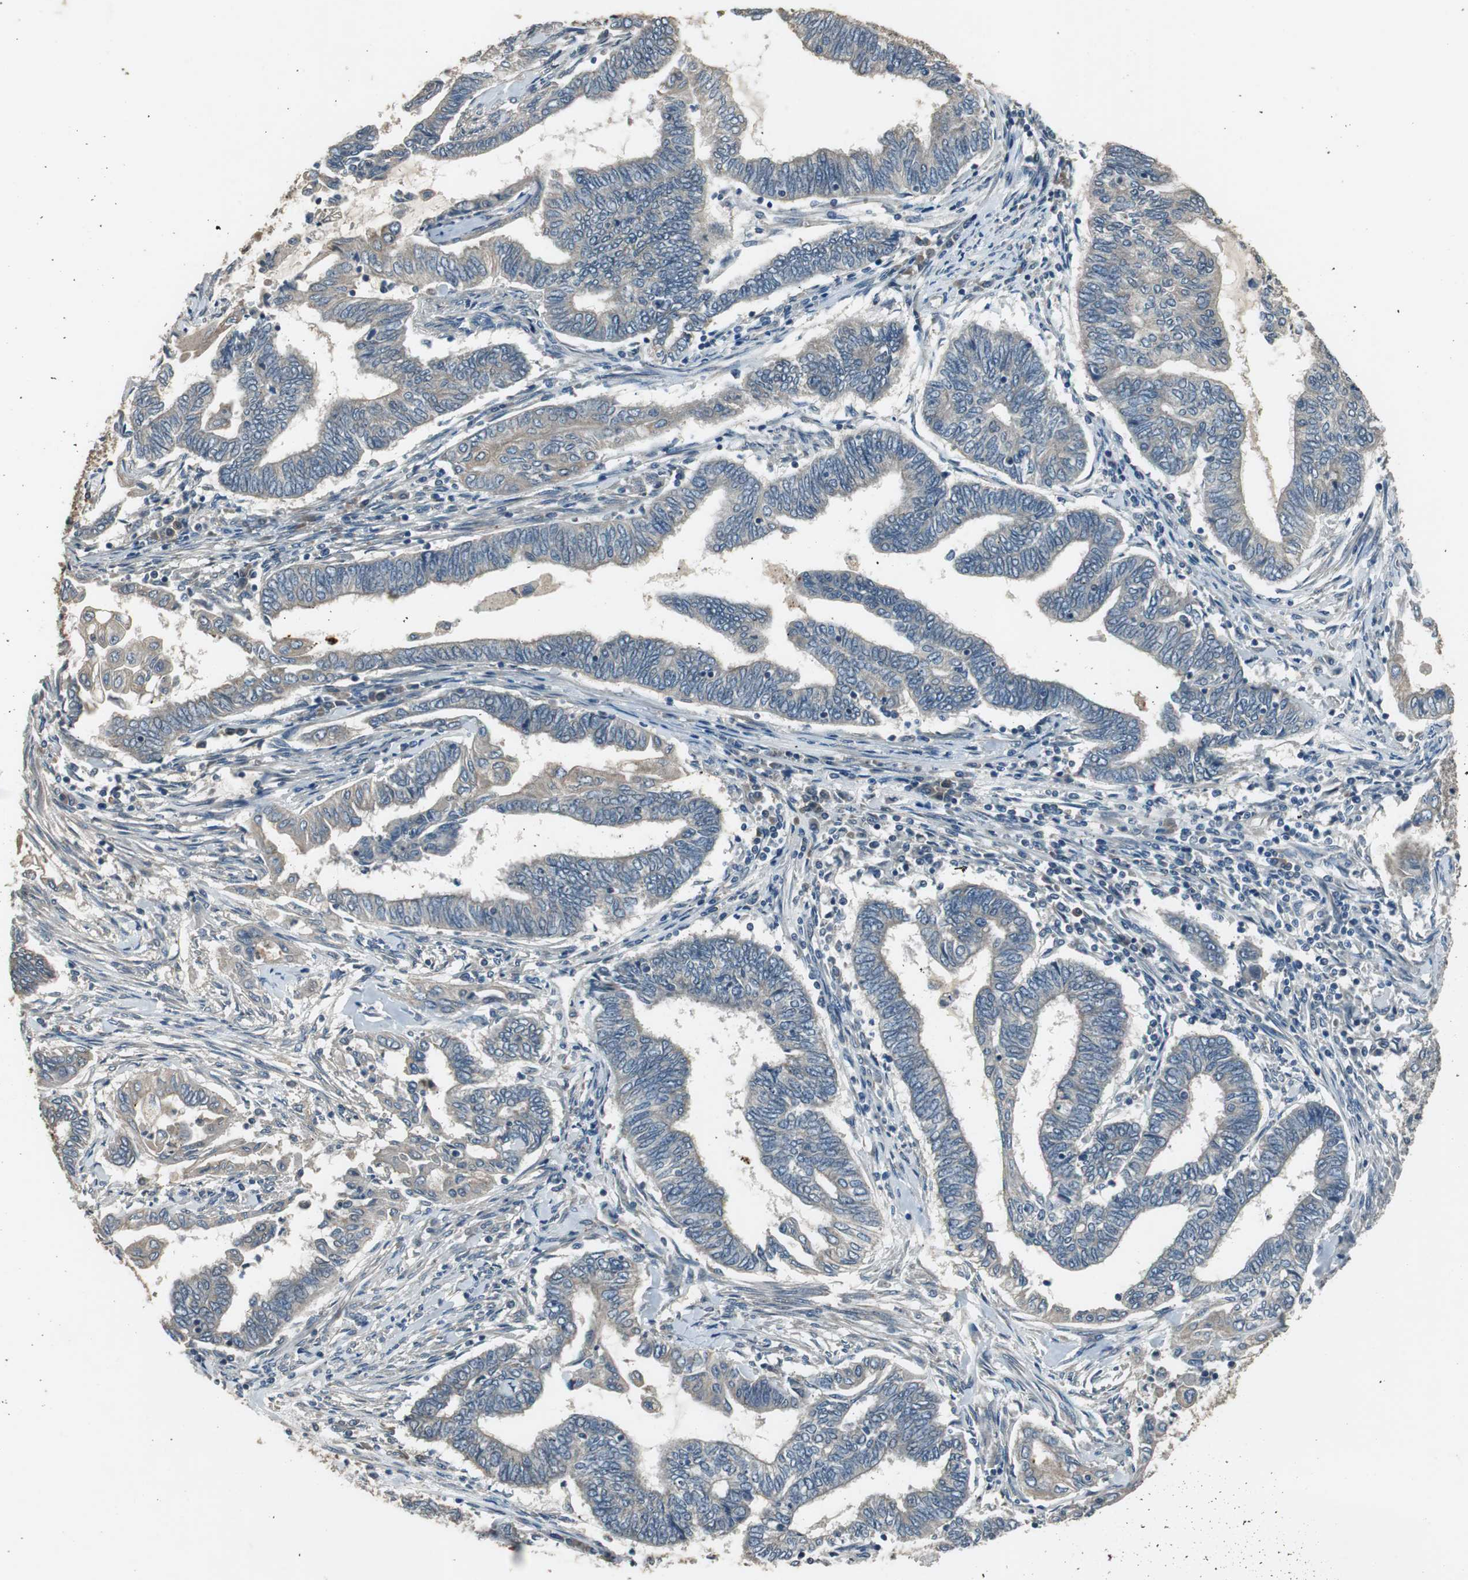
{"staining": {"intensity": "weak", "quantity": "<25%", "location": "cytoplasmic/membranous"}, "tissue": "endometrial cancer", "cell_type": "Tumor cells", "image_type": "cancer", "snomed": [{"axis": "morphology", "description": "Adenocarcinoma, NOS"}, {"axis": "topography", "description": "Uterus"}, {"axis": "topography", "description": "Endometrium"}], "caption": "Immunohistochemistry micrograph of human endometrial adenocarcinoma stained for a protein (brown), which displays no expression in tumor cells.", "gene": "PI4KB", "patient": {"sex": "female", "age": 70}}